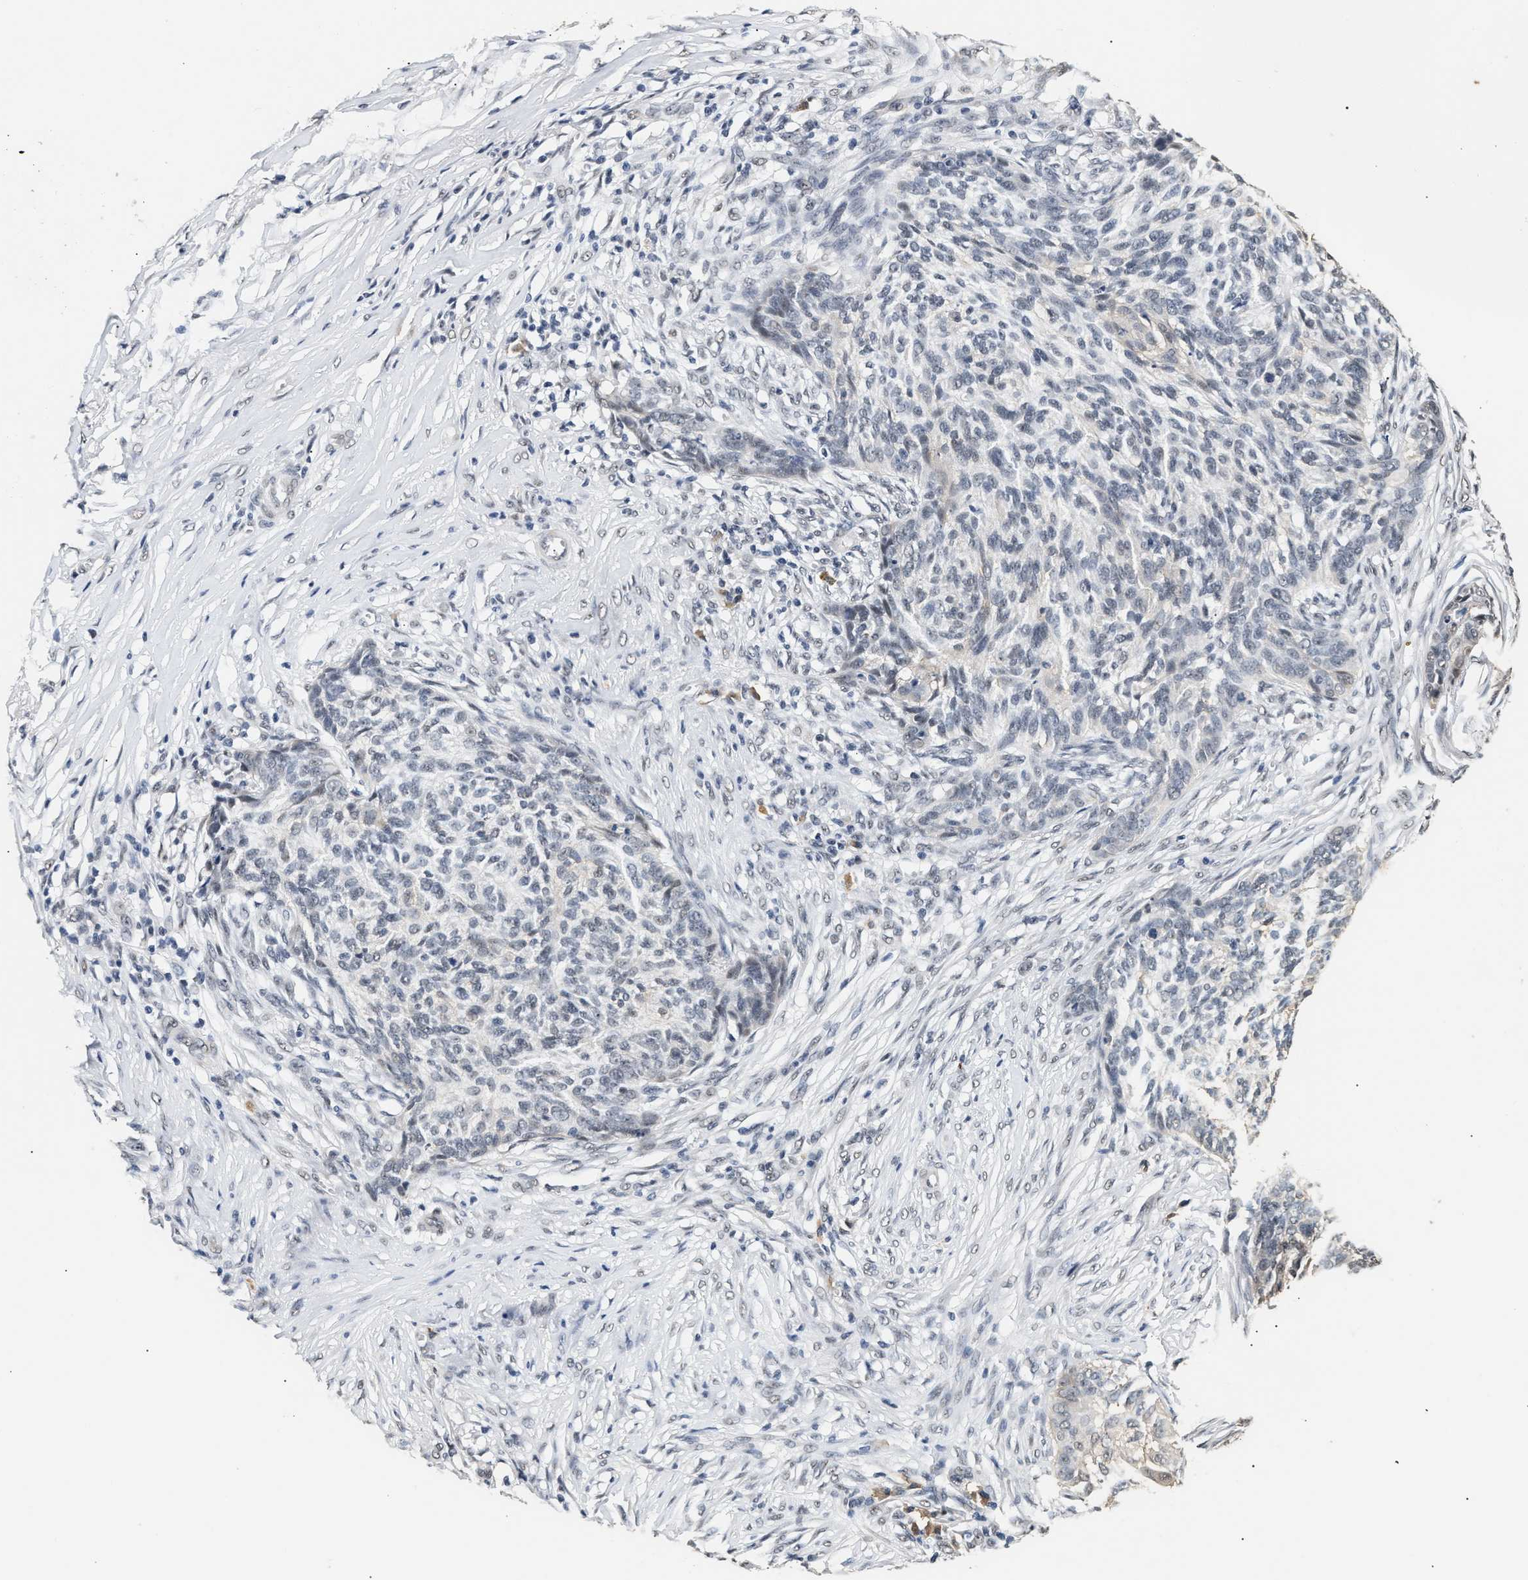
{"staining": {"intensity": "weak", "quantity": "<25%", "location": "nuclear"}, "tissue": "skin cancer", "cell_type": "Tumor cells", "image_type": "cancer", "snomed": [{"axis": "morphology", "description": "Basal cell carcinoma"}, {"axis": "topography", "description": "Skin"}], "caption": "DAB immunohistochemical staining of human skin cancer shows no significant positivity in tumor cells. The staining was performed using DAB to visualize the protein expression in brown, while the nuclei were stained in blue with hematoxylin (Magnification: 20x).", "gene": "THOC1", "patient": {"sex": "male", "age": 85}}